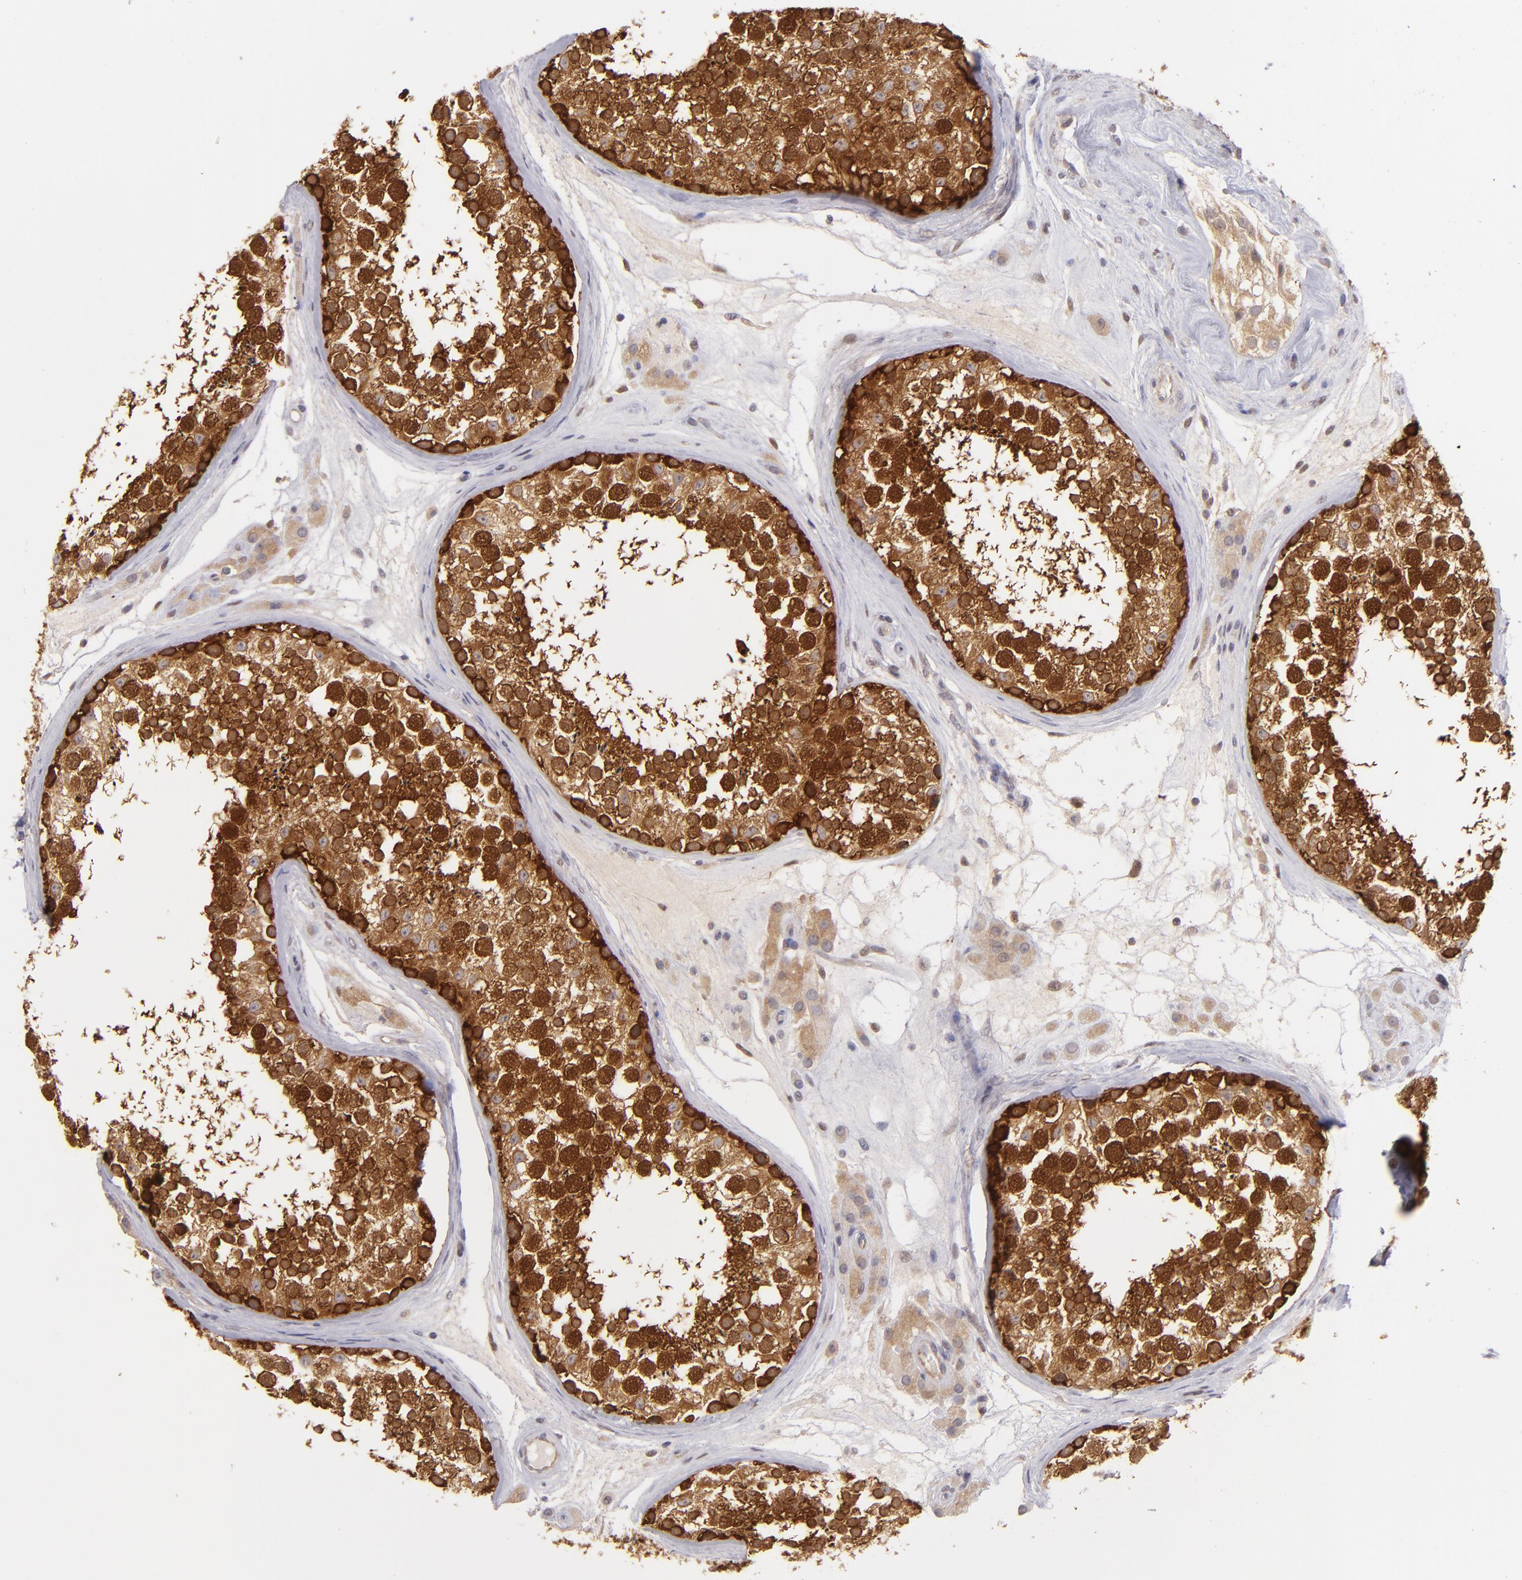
{"staining": {"intensity": "strong", "quantity": ">75%", "location": "cytoplasmic/membranous"}, "tissue": "testis", "cell_type": "Cells in seminiferous ducts", "image_type": "normal", "snomed": [{"axis": "morphology", "description": "Normal tissue, NOS"}, {"axis": "topography", "description": "Testis"}], "caption": "Immunohistochemical staining of normal testis exhibits >75% levels of strong cytoplasmic/membranous protein staining in approximately >75% of cells in seminiferous ducts. (Brightfield microscopy of DAB IHC at high magnification).", "gene": "PTPN13", "patient": {"sex": "male", "age": 46}}